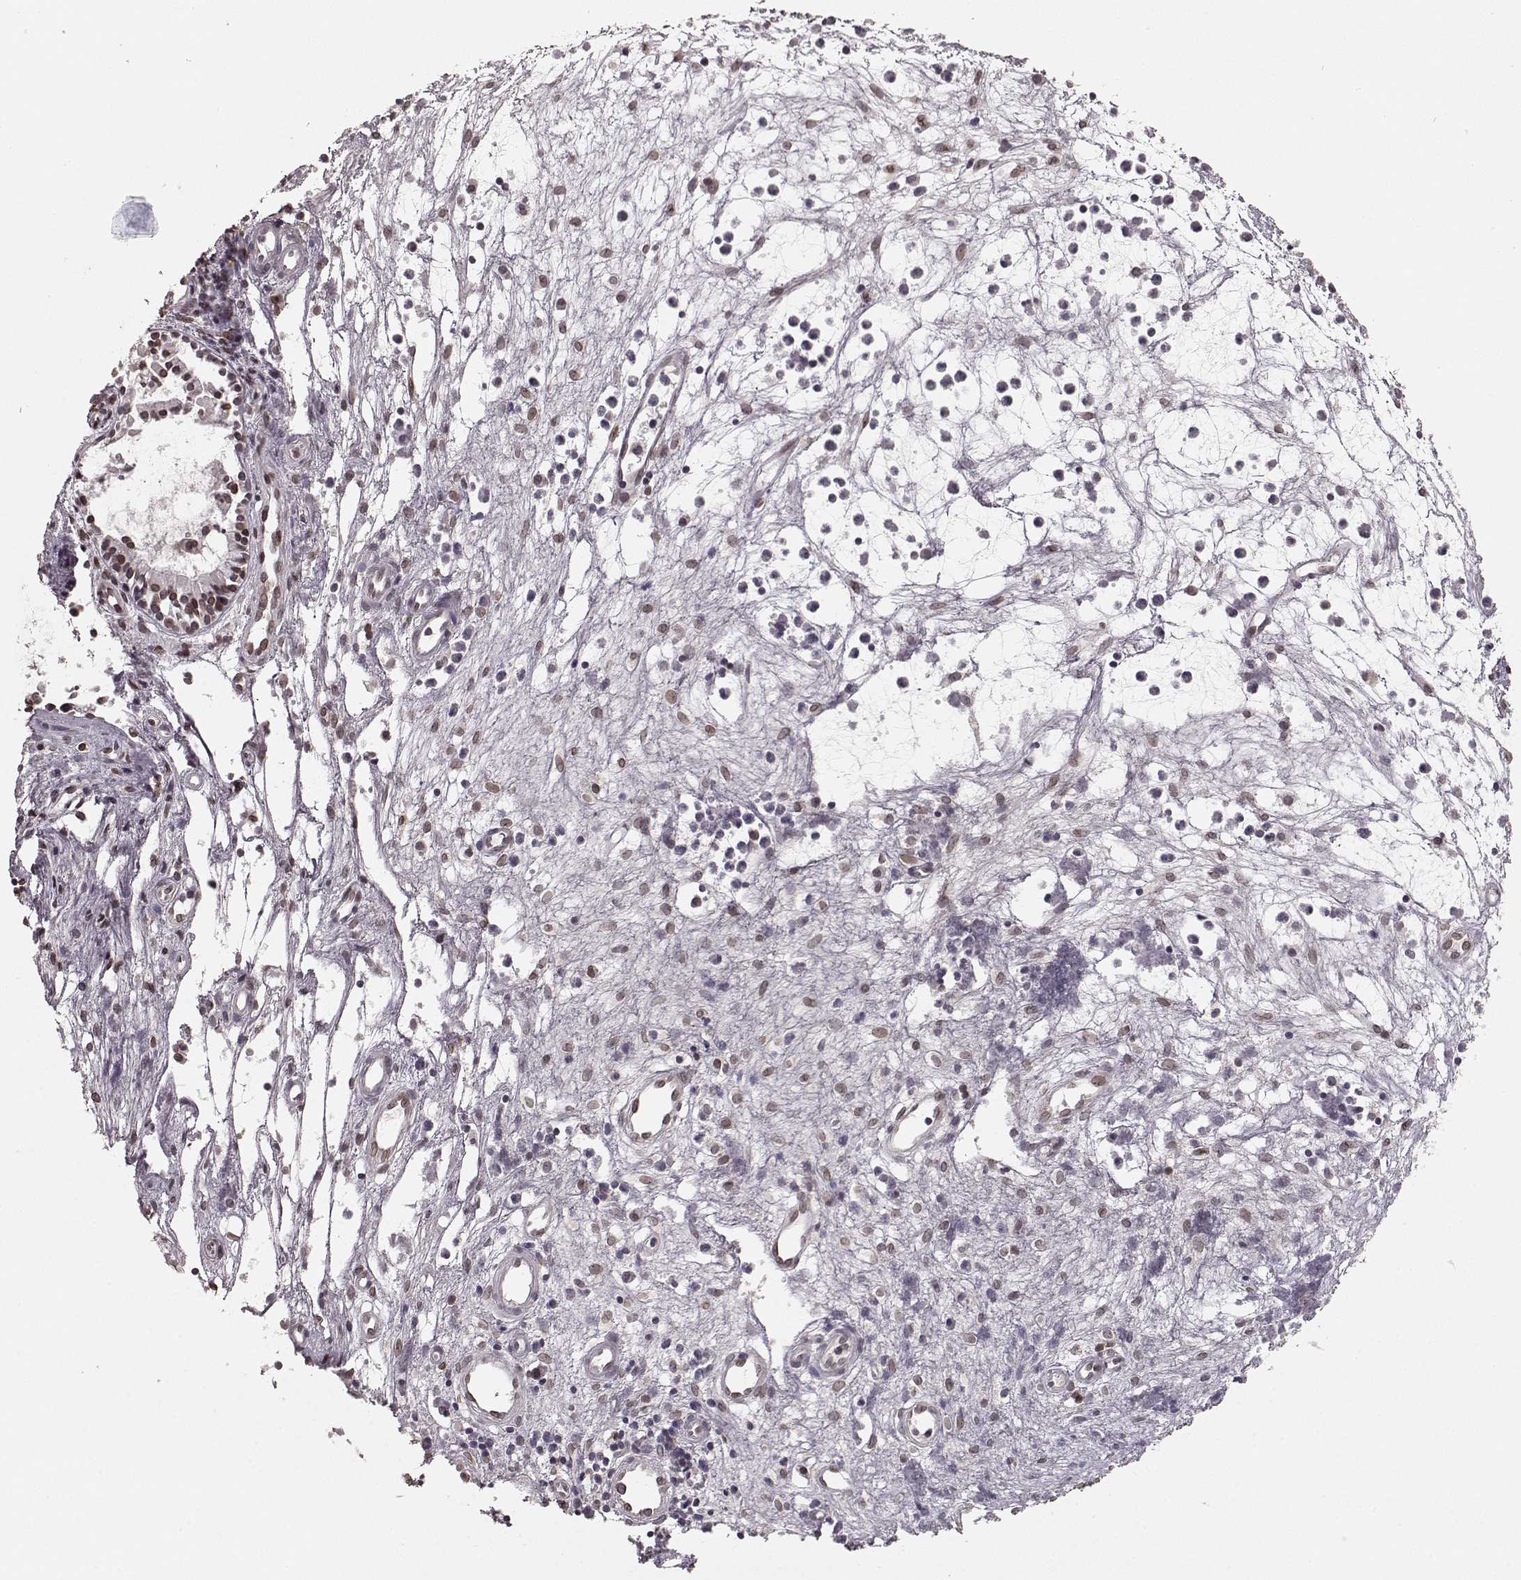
{"staining": {"intensity": "moderate", "quantity": ">75%", "location": "cytoplasmic/membranous,nuclear"}, "tissue": "nasopharynx", "cell_type": "Respiratory epithelial cells", "image_type": "normal", "snomed": [{"axis": "morphology", "description": "Normal tissue, NOS"}, {"axis": "topography", "description": "Nasopharynx"}], "caption": "Brown immunohistochemical staining in normal nasopharynx displays moderate cytoplasmic/membranous,nuclear staining in about >75% of respiratory epithelial cells. (DAB IHC with brightfield microscopy, high magnification).", "gene": "DCAF12", "patient": {"sex": "female", "age": 47}}